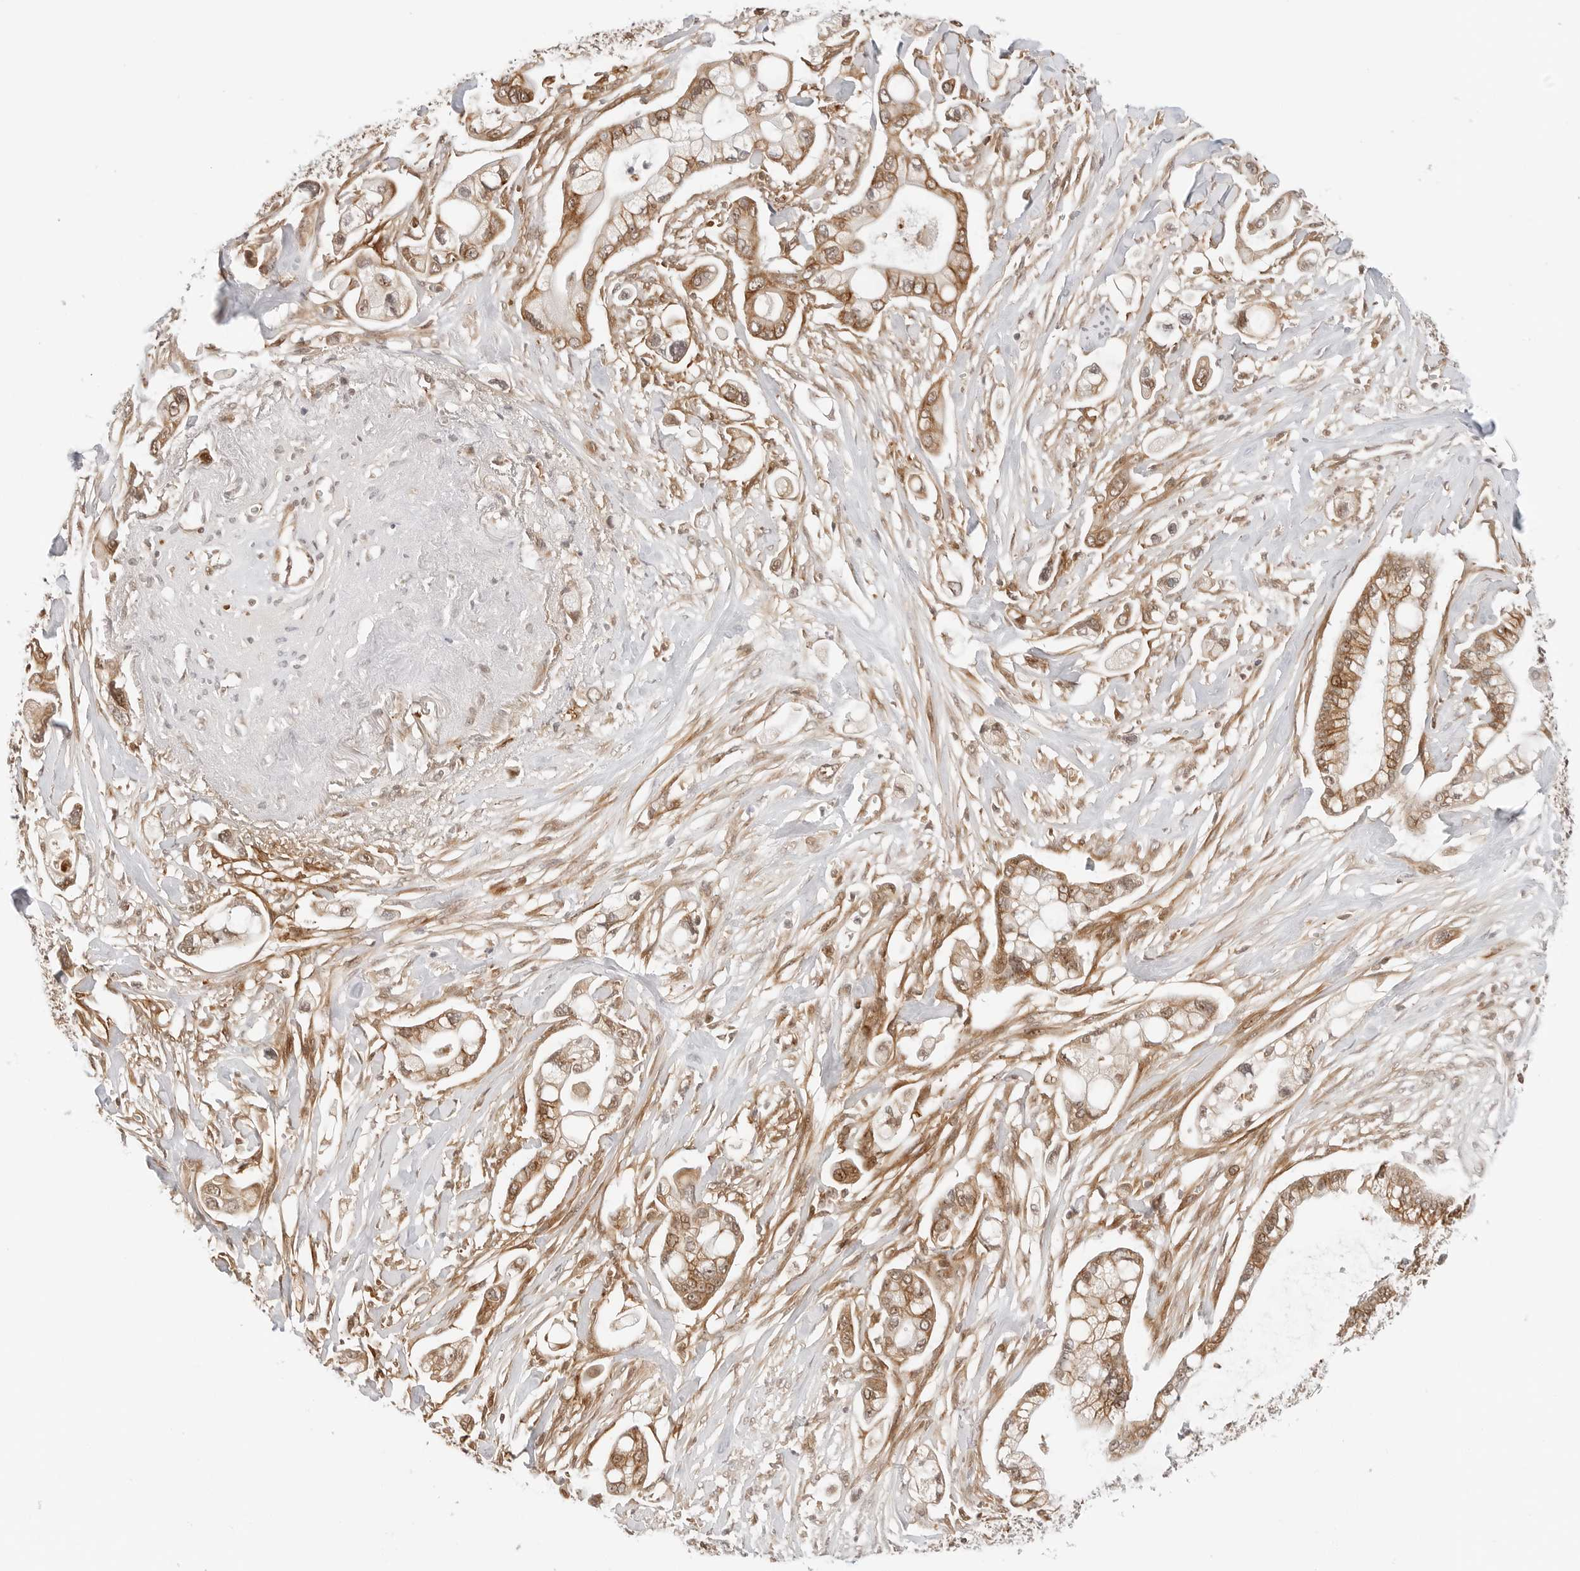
{"staining": {"intensity": "moderate", "quantity": ">75%", "location": "cytoplasmic/membranous,nuclear"}, "tissue": "pancreatic cancer", "cell_type": "Tumor cells", "image_type": "cancer", "snomed": [{"axis": "morphology", "description": "Adenocarcinoma, NOS"}, {"axis": "topography", "description": "Pancreas"}], "caption": "Tumor cells exhibit medium levels of moderate cytoplasmic/membranous and nuclear expression in about >75% of cells in pancreatic cancer.", "gene": "GEM", "patient": {"sex": "male", "age": 68}}